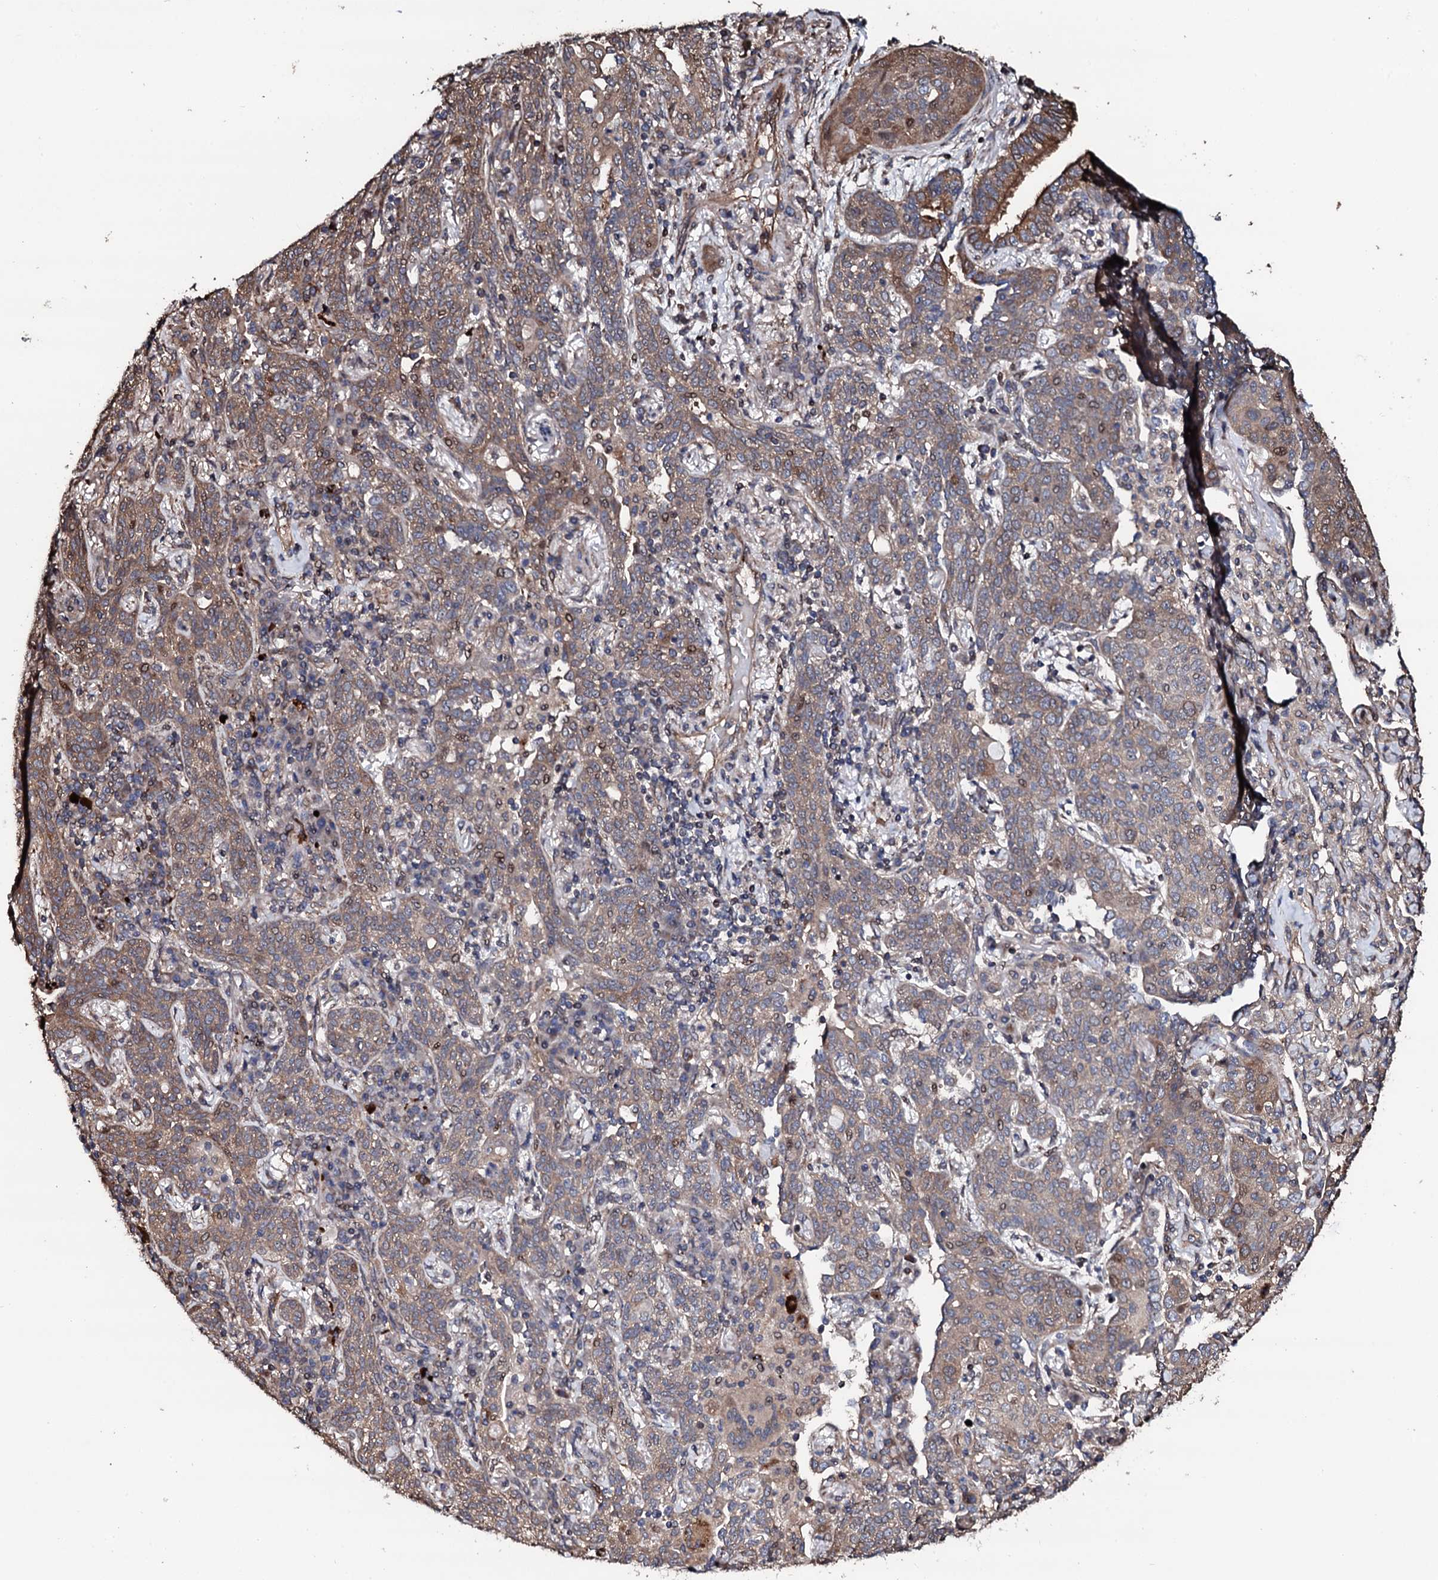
{"staining": {"intensity": "weak", "quantity": ">75%", "location": "cytoplasmic/membranous"}, "tissue": "lung cancer", "cell_type": "Tumor cells", "image_type": "cancer", "snomed": [{"axis": "morphology", "description": "Squamous cell carcinoma, NOS"}, {"axis": "topography", "description": "Lung"}], "caption": "Lung squamous cell carcinoma stained with a protein marker reveals weak staining in tumor cells.", "gene": "CKAP5", "patient": {"sex": "female", "age": 70}}